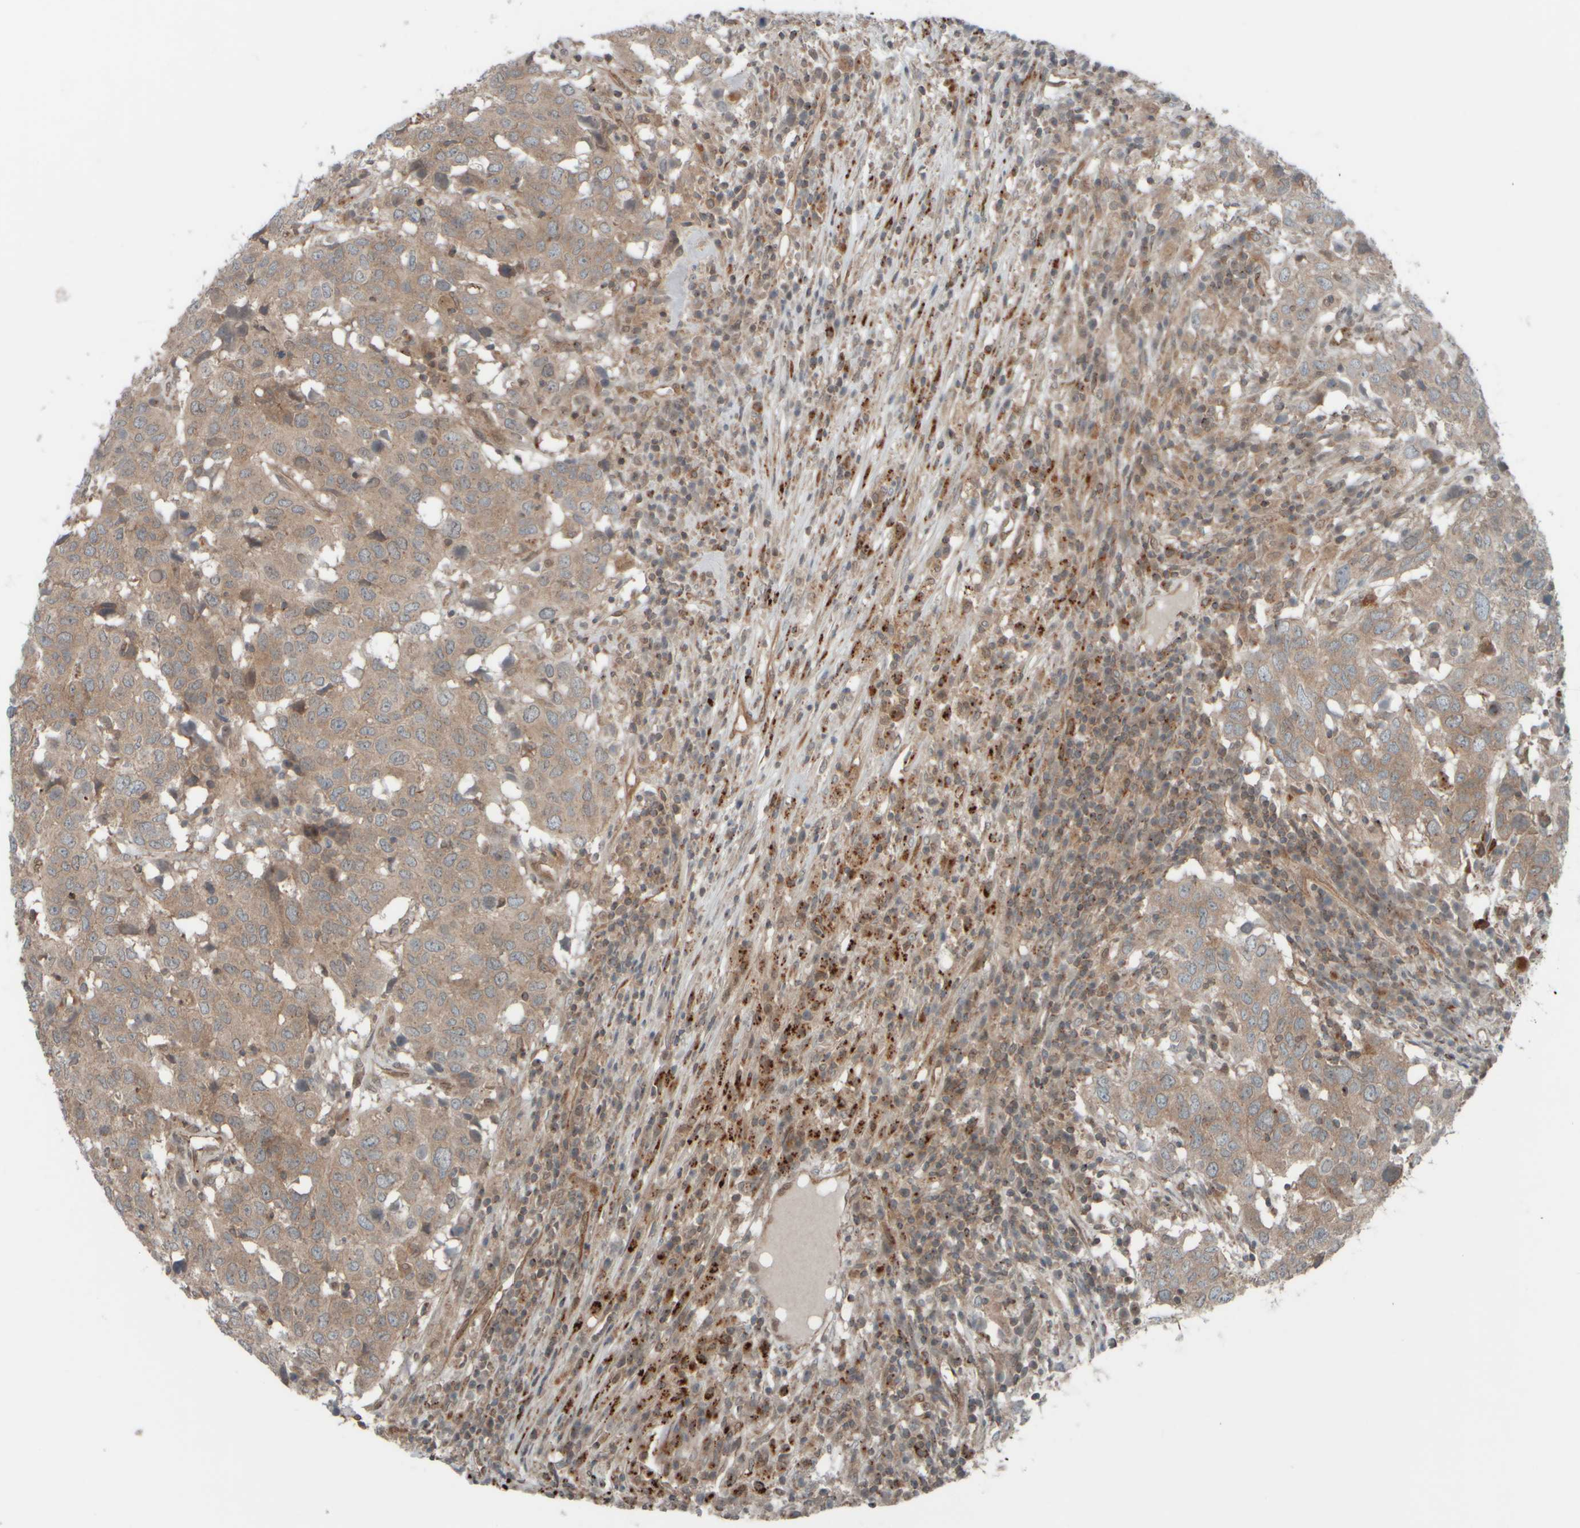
{"staining": {"intensity": "weak", "quantity": ">75%", "location": "cytoplasmic/membranous"}, "tissue": "head and neck cancer", "cell_type": "Tumor cells", "image_type": "cancer", "snomed": [{"axis": "morphology", "description": "Squamous cell carcinoma, NOS"}, {"axis": "topography", "description": "Head-Neck"}], "caption": "Squamous cell carcinoma (head and neck) stained with immunohistochemistry (IHC) reveals weak cytoplasmic/membranous positivity in about >75% of tumor cells.", "gene": "GIGYF1", "patient": {"sex": "male", "age": 66}}